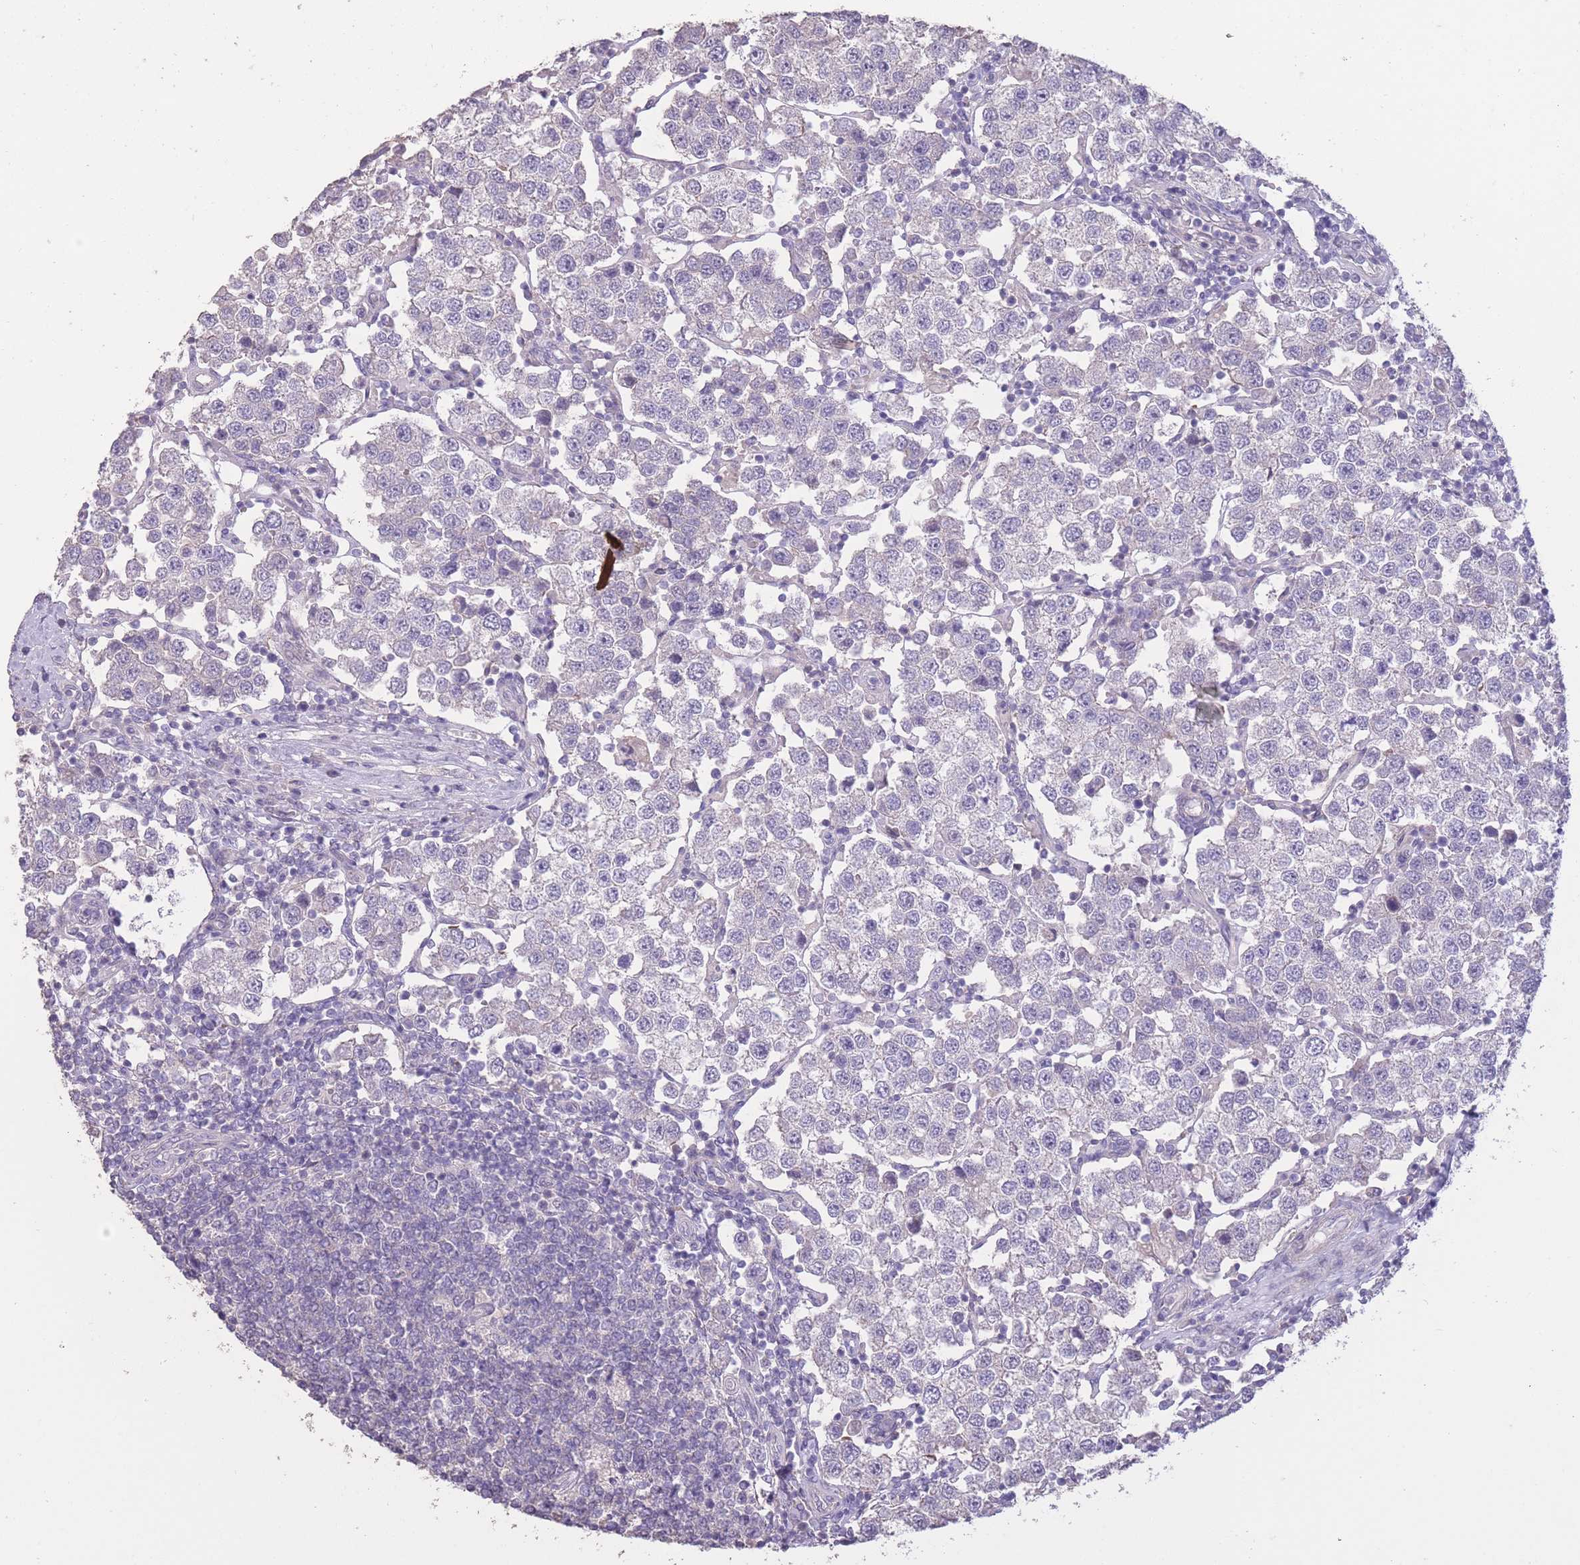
{"staining": {"intensity": "negative", "quantity": "none", "location": "none"}, "tissue": "testis cancer", "cell_type": "Tumor cells", "image_type": "cancer", "snomed": [{"axis": "morphology", "description": "Seminoma, NOS"}, {"axis": "topography", "description": "Testis"}], "caption": "Immunohistochemistry (IHC) image of neoplastic tissue: human seminoma (testis) stained with DAB shows no significant protein staining in tumor cells. (DAB (3,3'-diaminobenzidine) IHC with hematoxylin counter stain).", "gene": "RSPH10B", "patient": {"sex": "male", "age": 37}}